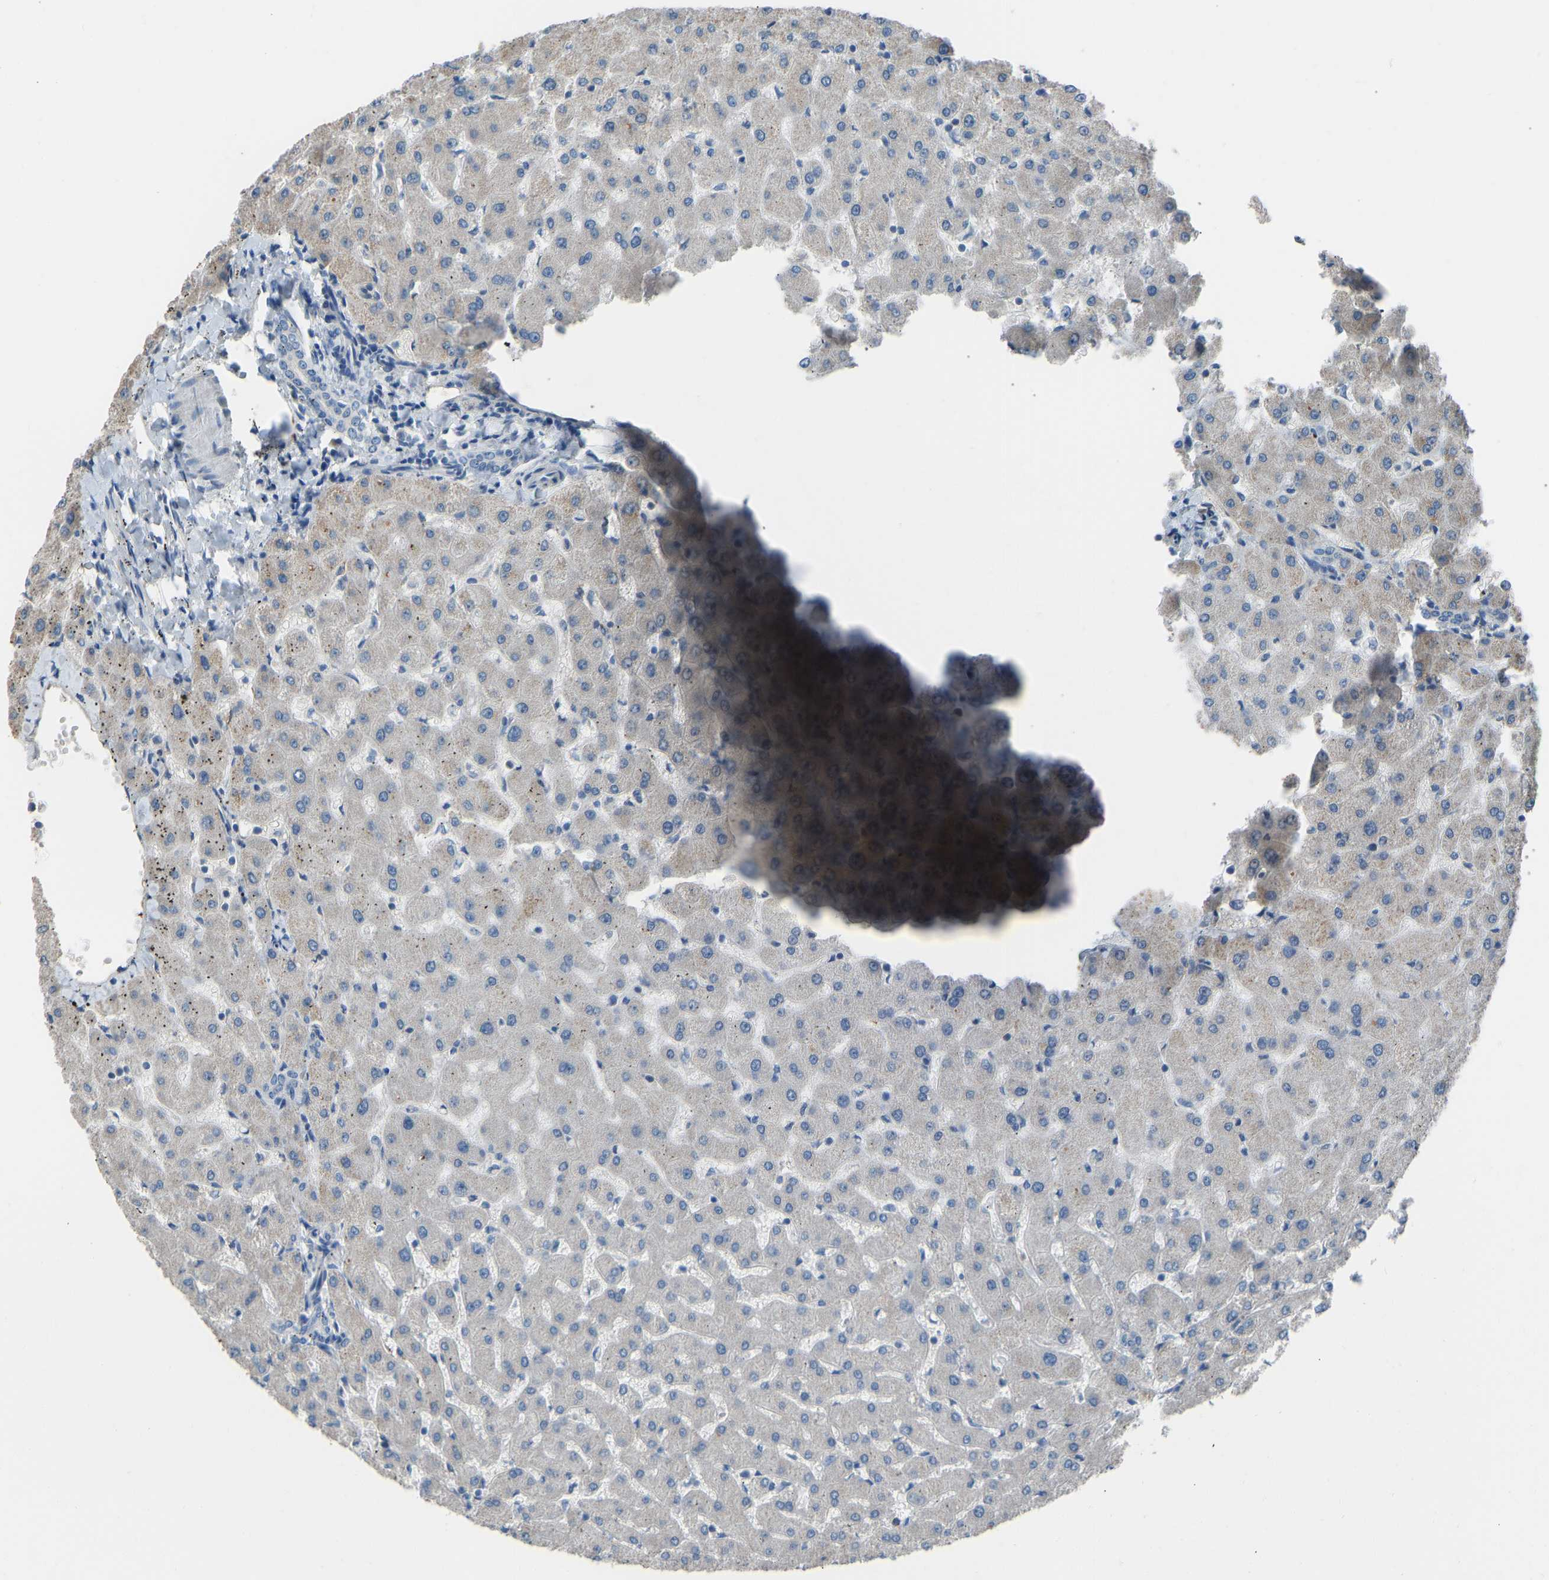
{"staining": {"intensity": "negative", "quantity": "none", "location": "none"}, "tissue": "liver", "cell_type": "Cholangiocytes", "image_type": "normal", "snomed": [{"axis": "morphology", "description": "Normal tissue, NOS"}, {"axis": "topography", "description": "Liver"}], "caption": "This is an immunohistochemistry histopathology image of benign human liver. There is no staining in cholangiocytes.", "gene": "TGFBR3", "patient": {"sex": "female", "age": 63}}